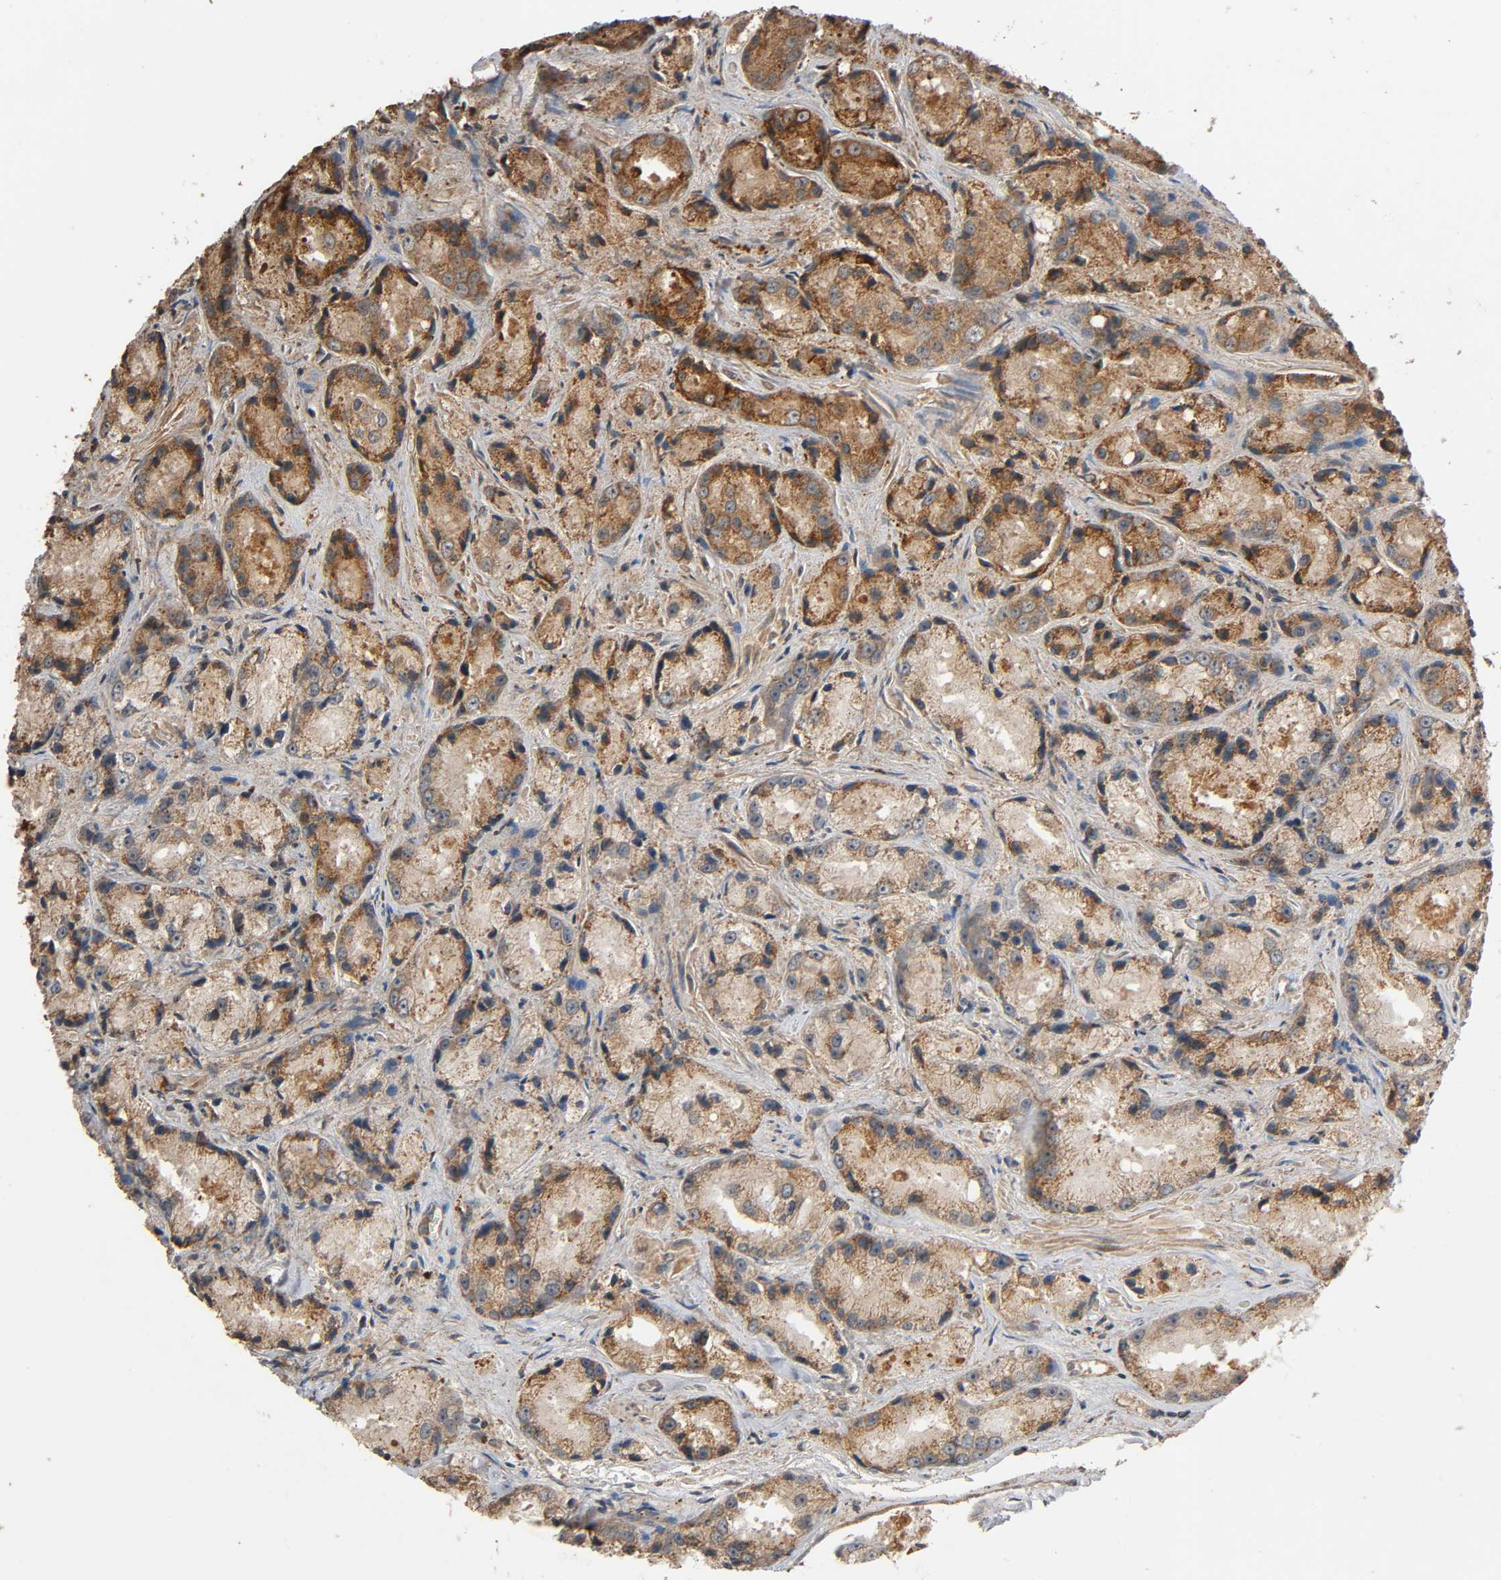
{"staining": {"intensity": "moderate", "quantity": ">75%", "location": "cytoplasmic/membranous"}, "tissue": "prostate cancer", "cell_type": "Tumor cells", "image_type": "cancer", "snomed": [{"axis": "morphology", "description": "Adenocarcinoma, Low grade"}, {"axis": "topography", "description": "Prostate"}], "caption": "Human prostate cancer stained for a protein (brown) displays moderate cytoplasmic/membranous positive expression in approximately >75% of tumor cells.", "gene": "MAP3K8", "patient": {"sex": "male", "age": 64}}